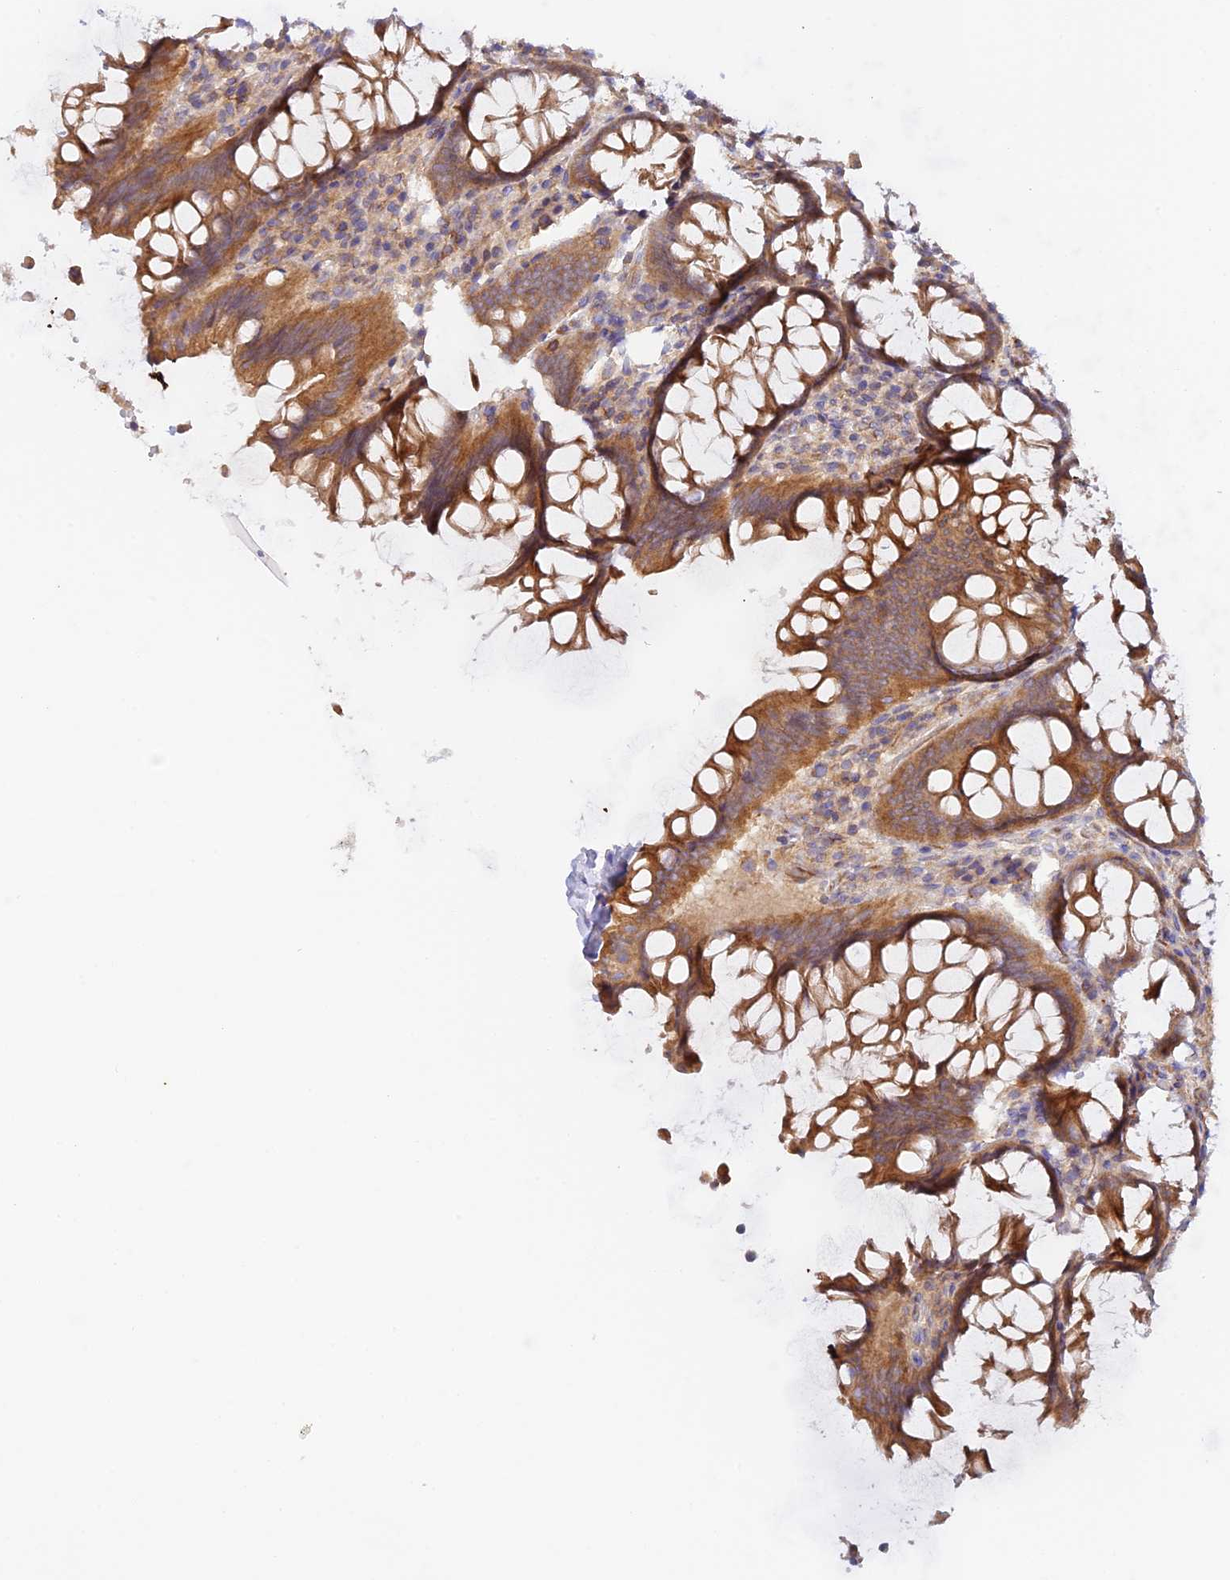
{"staining": {"intensity": "moderate", "quantity": ">75%", "location": "cytoplasmic/membranous"}, "tissue": "colon", "cell_type": "Endothelial cells", "image_type": "normal", "snomed": [{"axis": "morphology", "description": "Normal tissue, NOS"}, {"axis": "topography", "description": "Colon"}], "caption": "Protein positivity by immunohistochemistry (IHC) demonstrates moderate cytoplasmic/membranous staining in approximately >75% of endothelial cells in normal colon. The protein of interest is shown in brown color, while the nuclei are stained blue.", "gene": "MYO9A", "patient": {"sex": "female", "age": 79}}